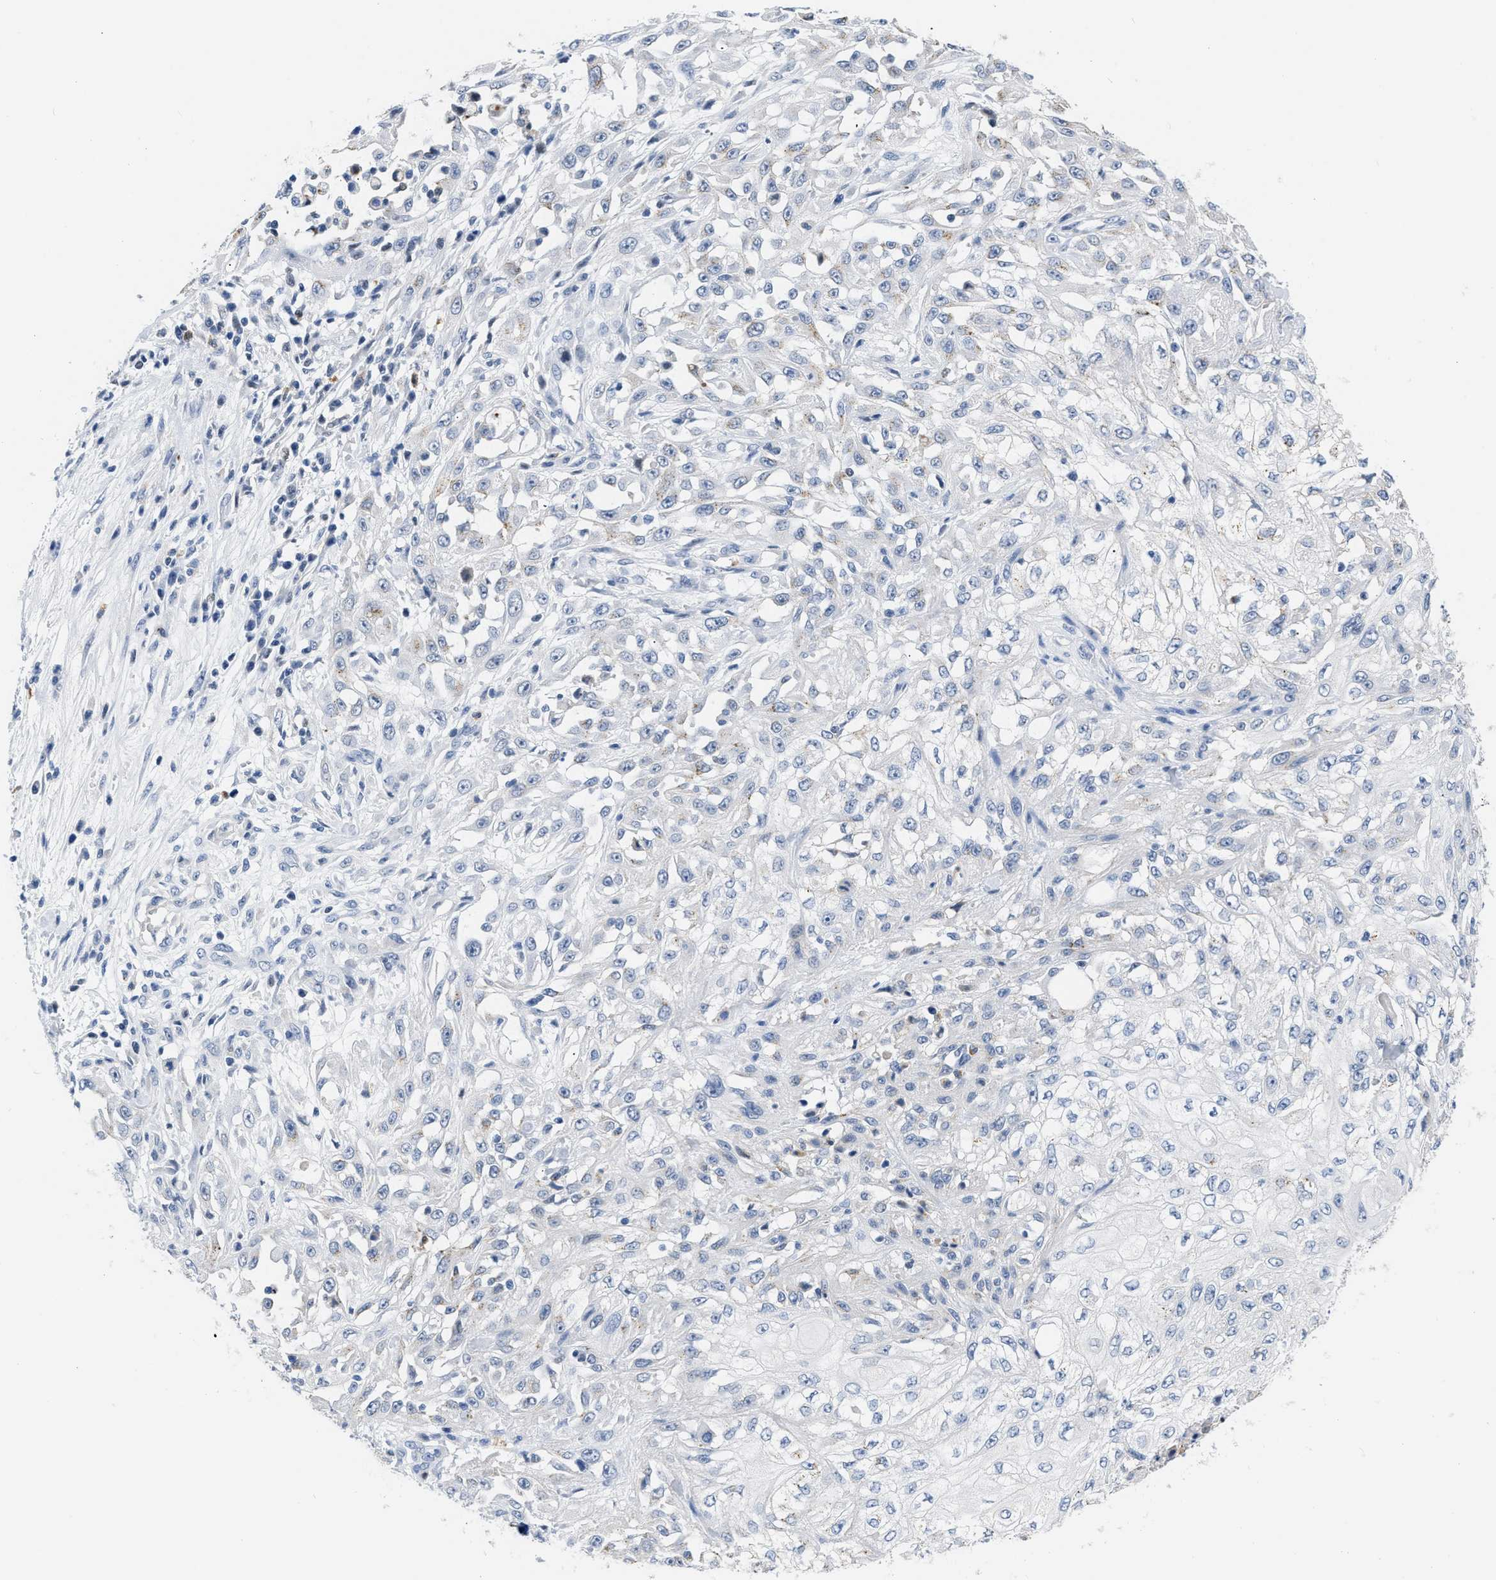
{"staining": {"intensity": "negative", "quantity": "none", "location": "none"}, "tissue": "skin cancer", "cell_type": "Tumor cells", "image_type": "cancer", "snomed": [{"axis": "morphology", "description": "Squamous cell carcinoma, NOS"}, {"axis": "morphology", "description": "Squamous cell carcinoma, metastatic, NOS"}, {"axis": "topography", "description": "Skin"}, {"axis": "topography", "description": "Lymph node"}], "caption": "Image shows no significant protein staining in tumor cells of skin squamous cell carcinoma. (IHC, brightfield microscopy, high magnification).", "gene": "BOLL", "patient": {"sex": "male", "age": 75}}